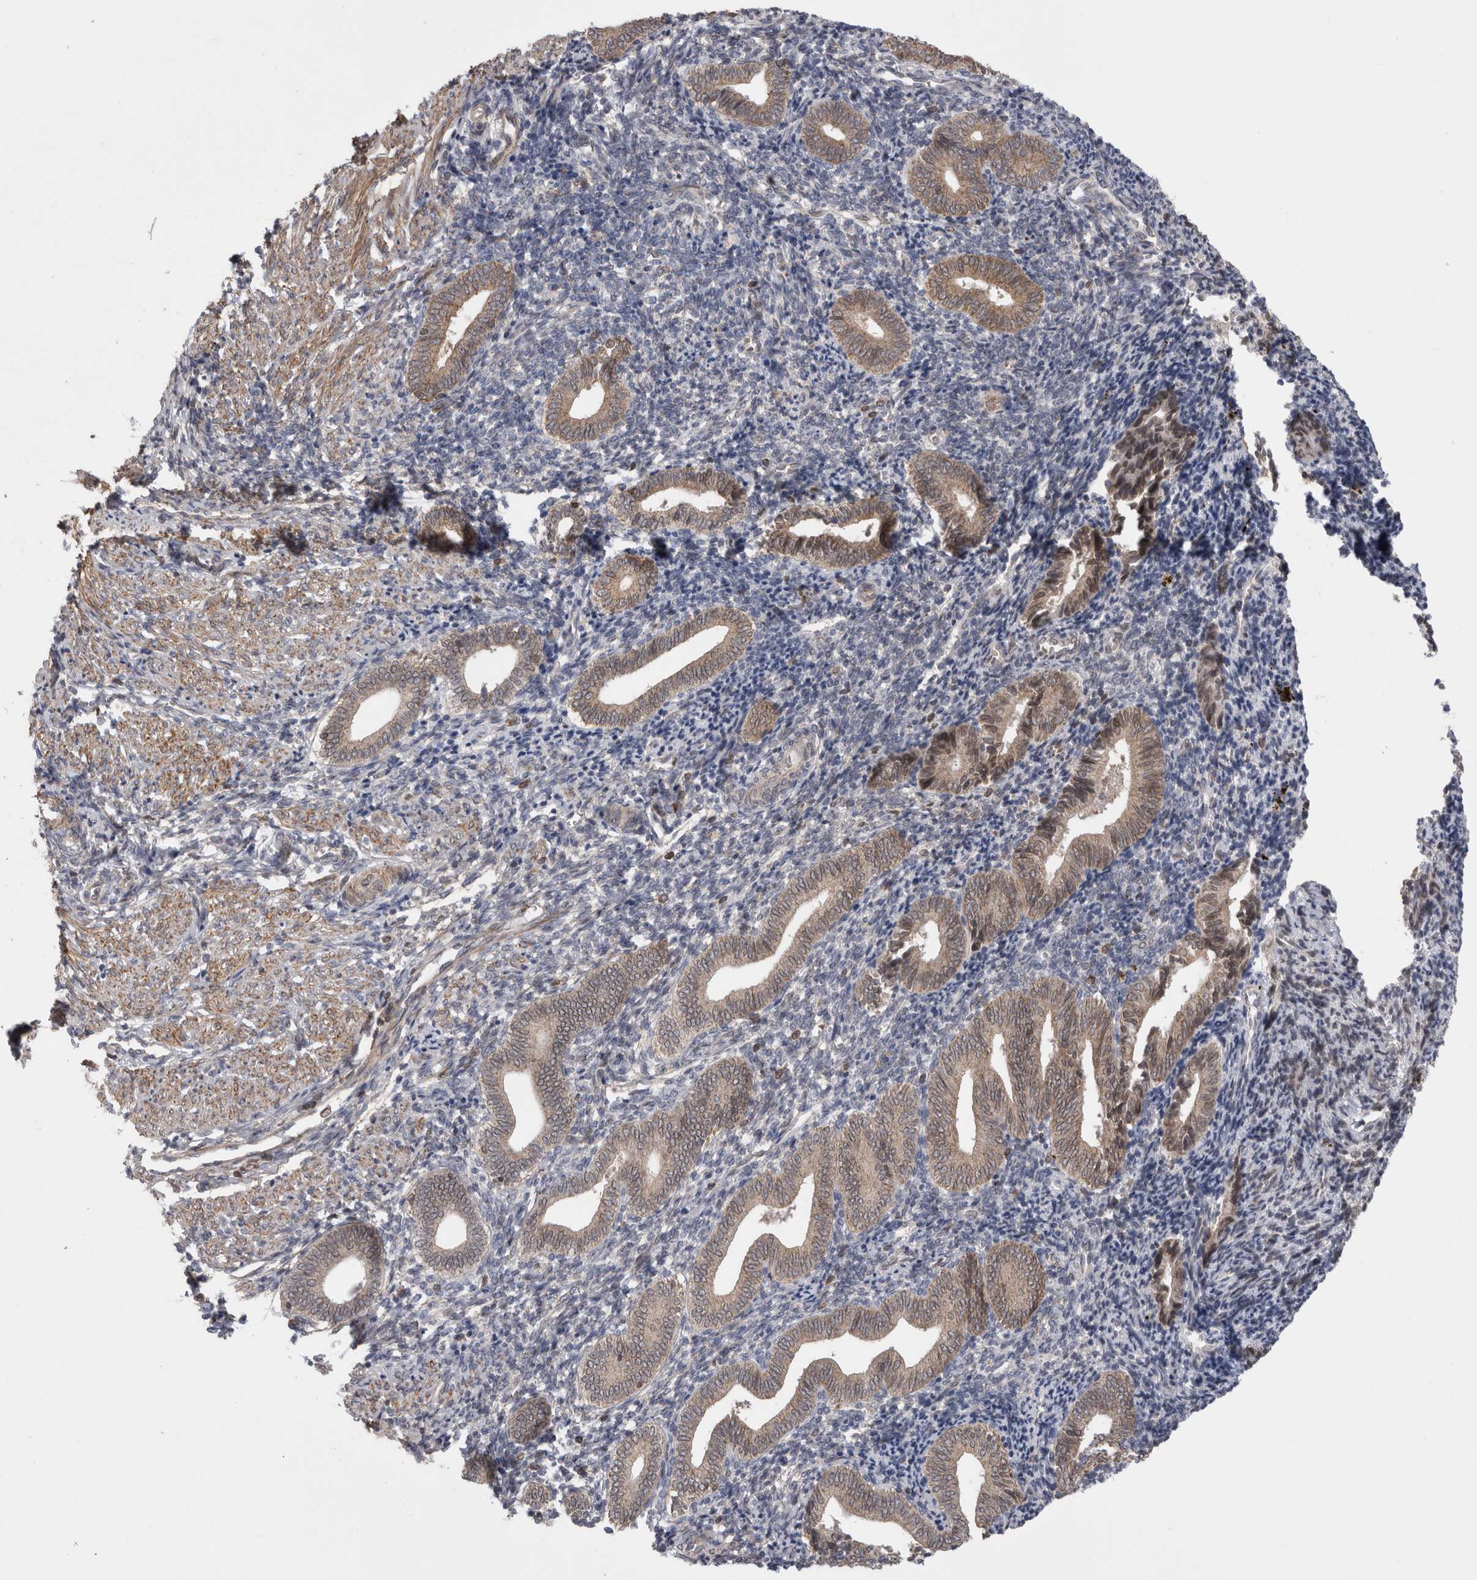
{"staining": {"intensity": "negative", "quantity": "none", "location": "none"}, "tissue": "endometrium", "cell_type": "Cells in endometrial stroma", "image_type": "normal", "snomed": [{"axis": "morphology", "description": "Normal tissue, NOS"}, {"axis": "topography", "description": "Uterus"}, {"axis": "topography", "description": "Endometrium"}], "caption": "High magnification brightfield microscopy of benign endometrium stained with DAB (brown) and counterstained with hematoxylin (blue): cells in endometrial stroma show no significant staining. (DAB (3,3'-diaminobenzidine) IHC, high magnification).", "gene": "DARS2", "patient": {"sex": "female", "age": 33}}